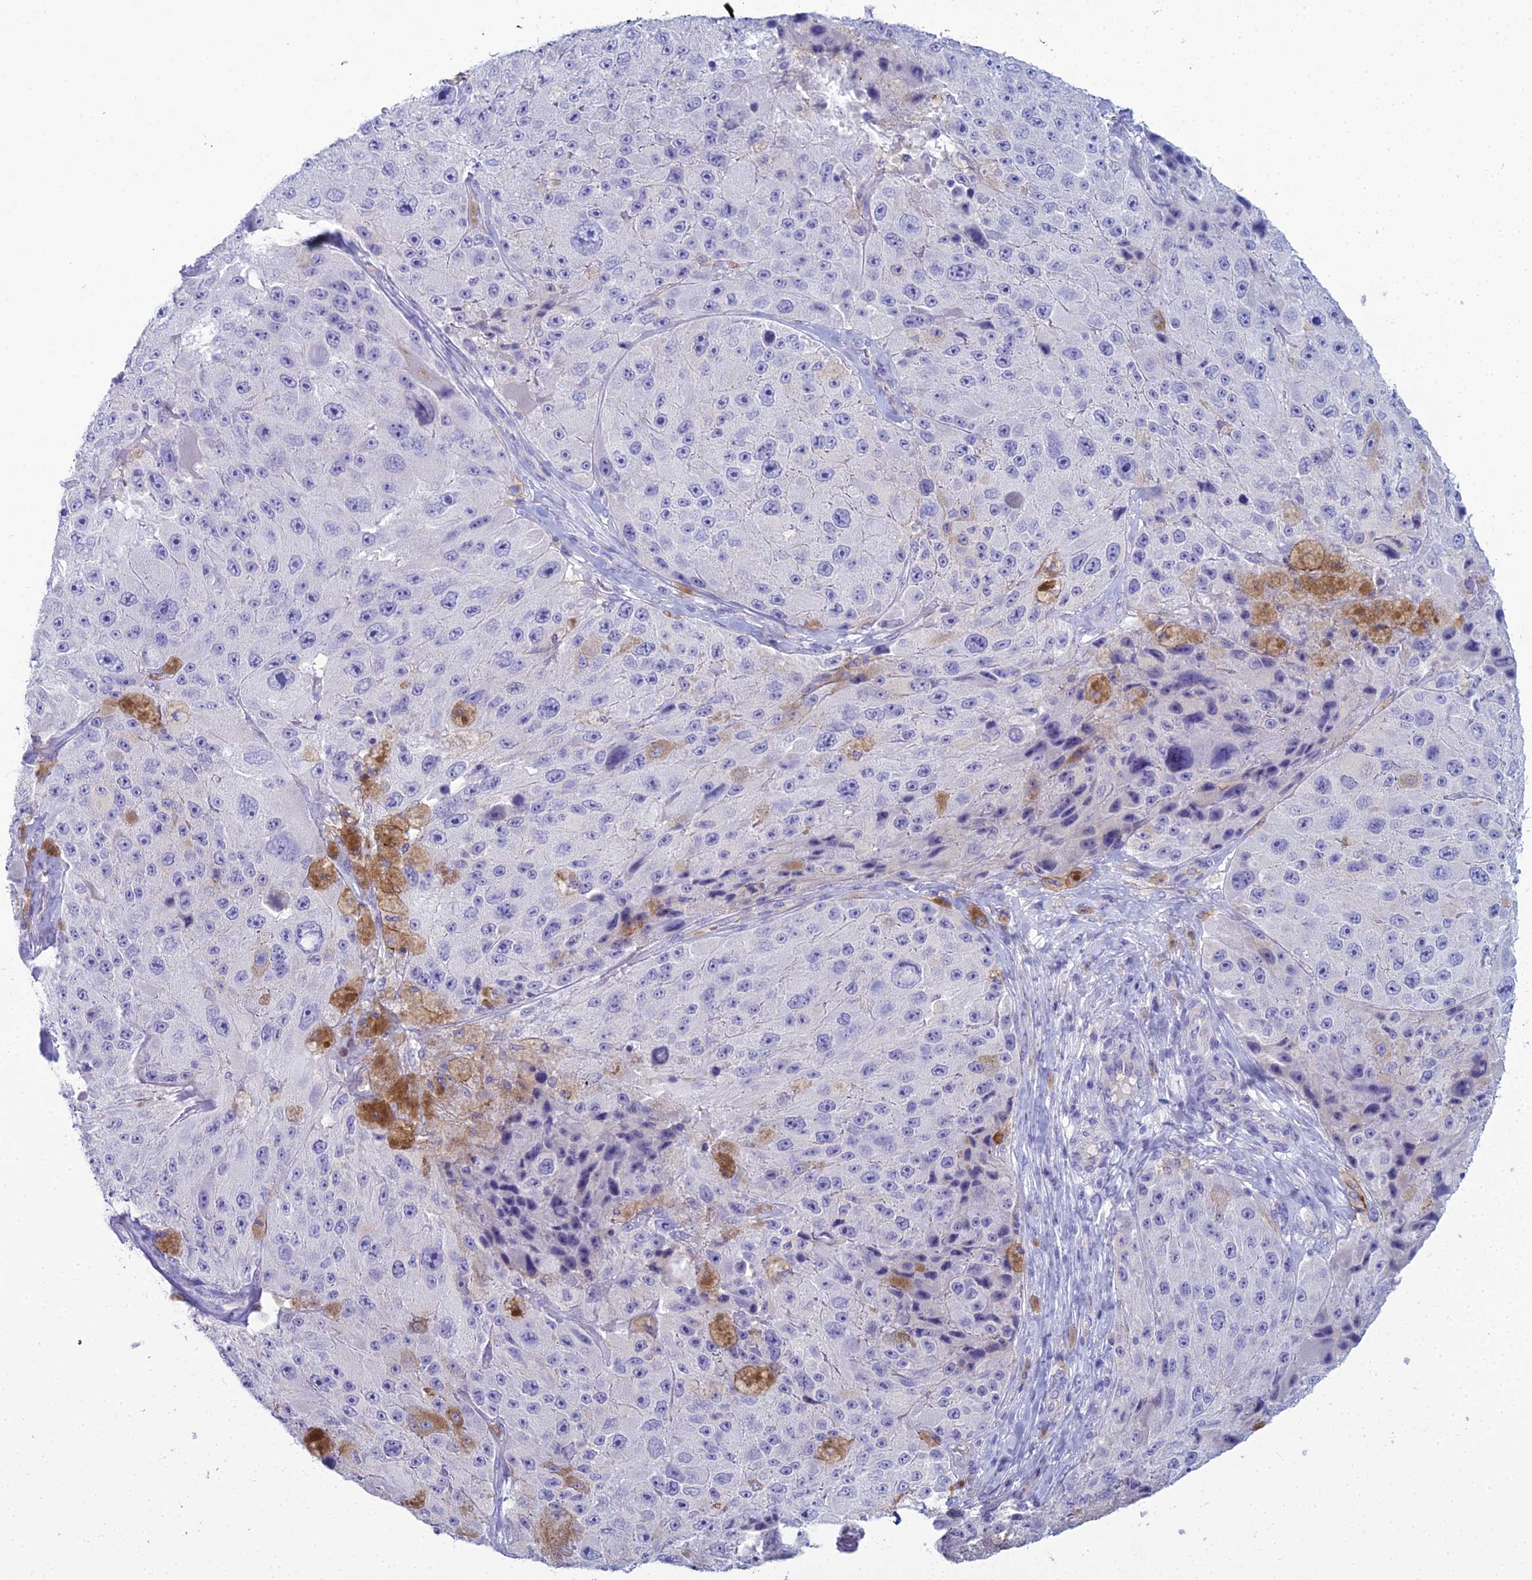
{"staining": {"intensity": "negative", "quantity": "none", "location": "none"}, "tissue": "melanoma", "cell_type": "Tumor cells", "image_type": "cancer", "snomed": [{"axis": "morphology", "description": "Malignant melanoma, Metastatic site"}, {"axis": "topography", "description": "Lymph node"}], "caption": "The micrograph displays no staining of tumor cells in malignant melanoma (metastatic site).", "gene": "ACE", "patient": {"sex": "male", "age": 62}}